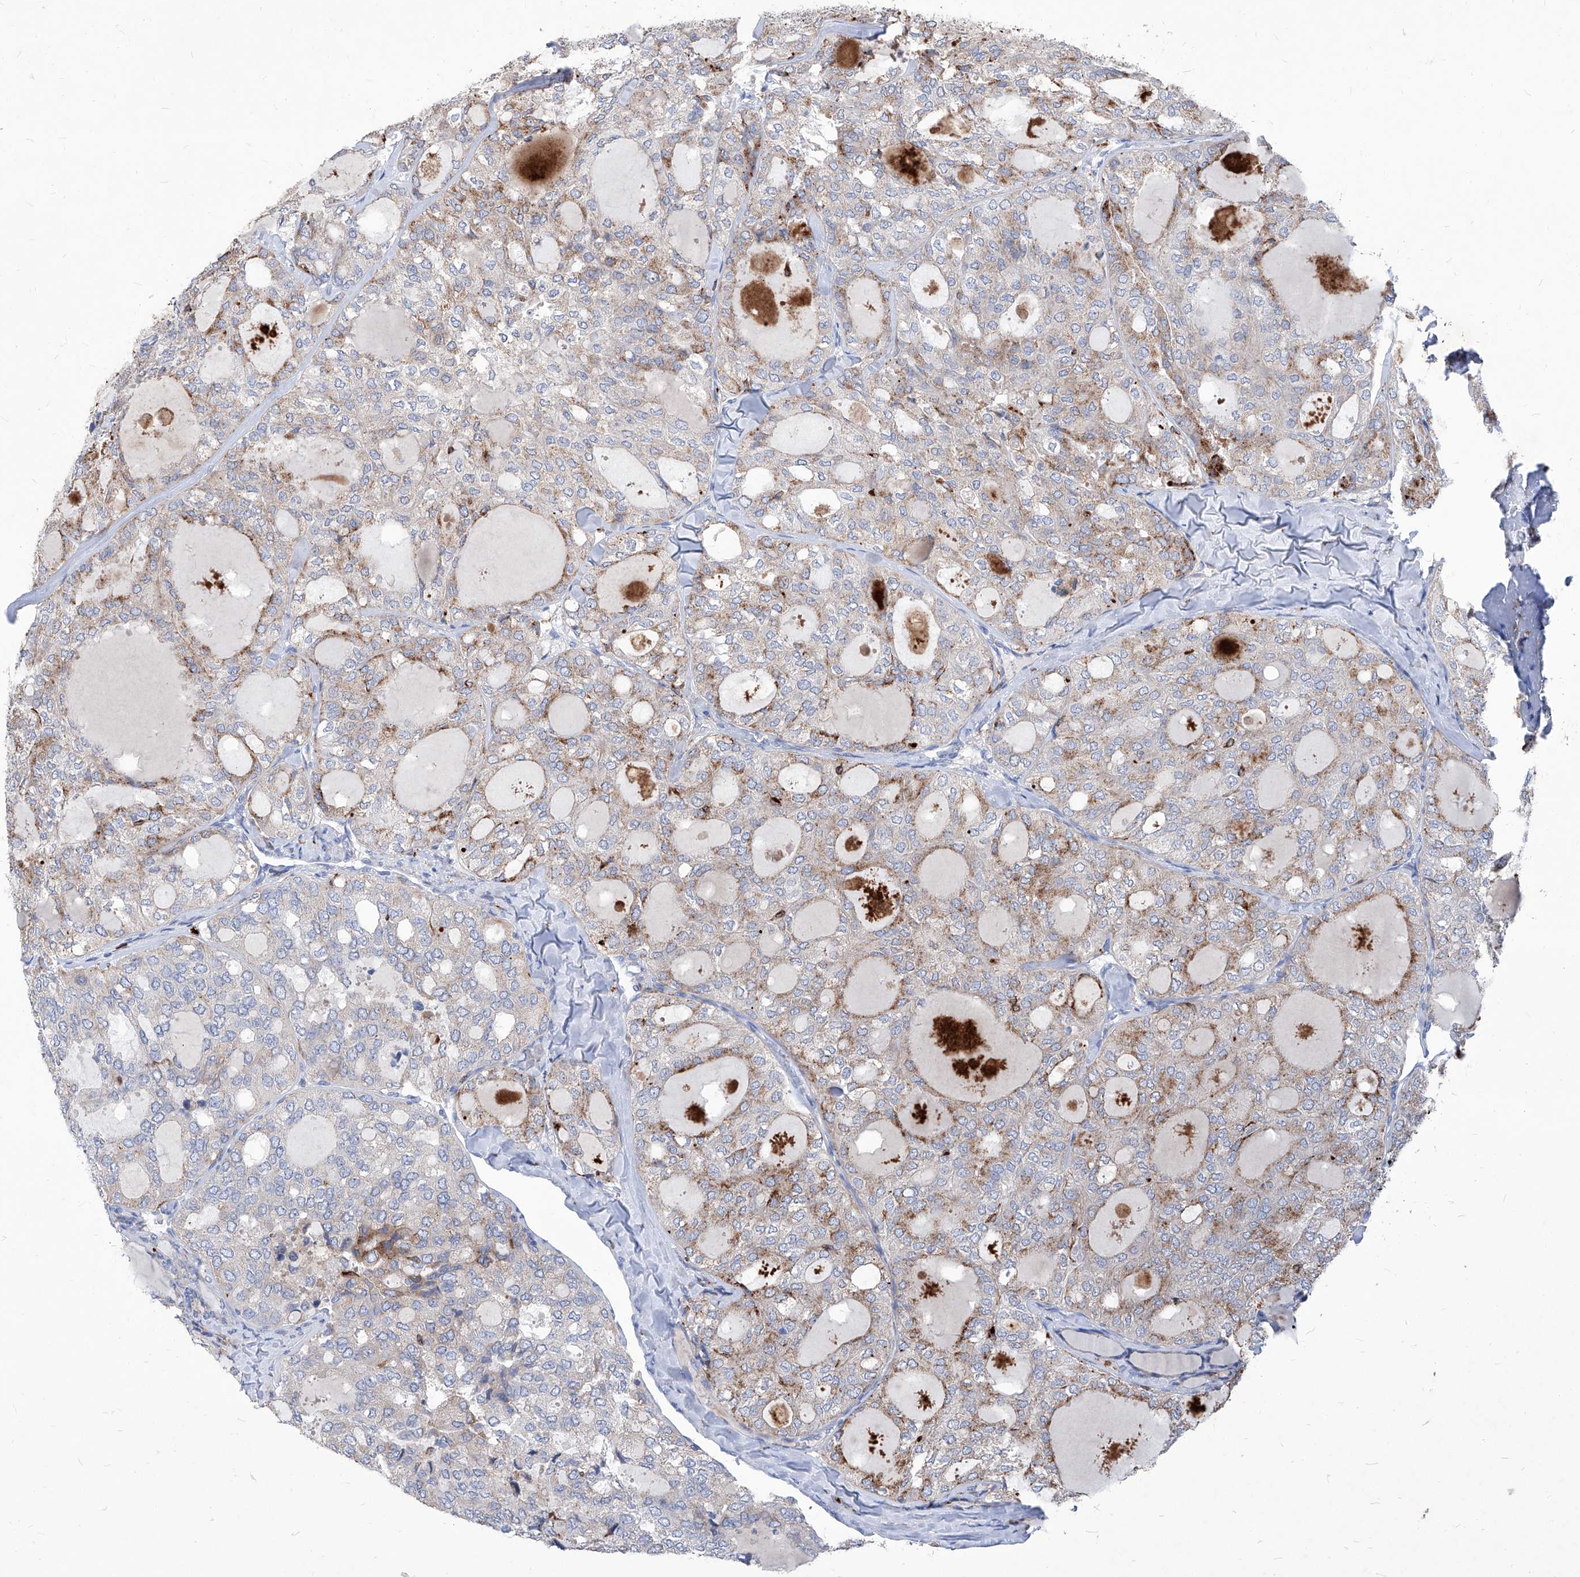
{"staining": {"intensity": "moderate", "quantity": "<25%", "location": "cytoplasmic/membranous"}, "tissue": "thyroid cancer", "cell_type": "Tumor cells", "image_type": "cancer", "snomed": [{"axis": "morphology", "description": "Follicular adenoma carcinoma, NOS"}, {"axis": "topography", "description": "Thyroid gland"}], "caption": "A micrograph showing moderate cytoplasmic/membranous positivity in about <25% of tumor cells in follicular adenoma carcinoma (thyroid), as visualized by brown immunohistochemical staining.", "gene": "UBOX5", "patient": {"sex": "male", "age": 75}}